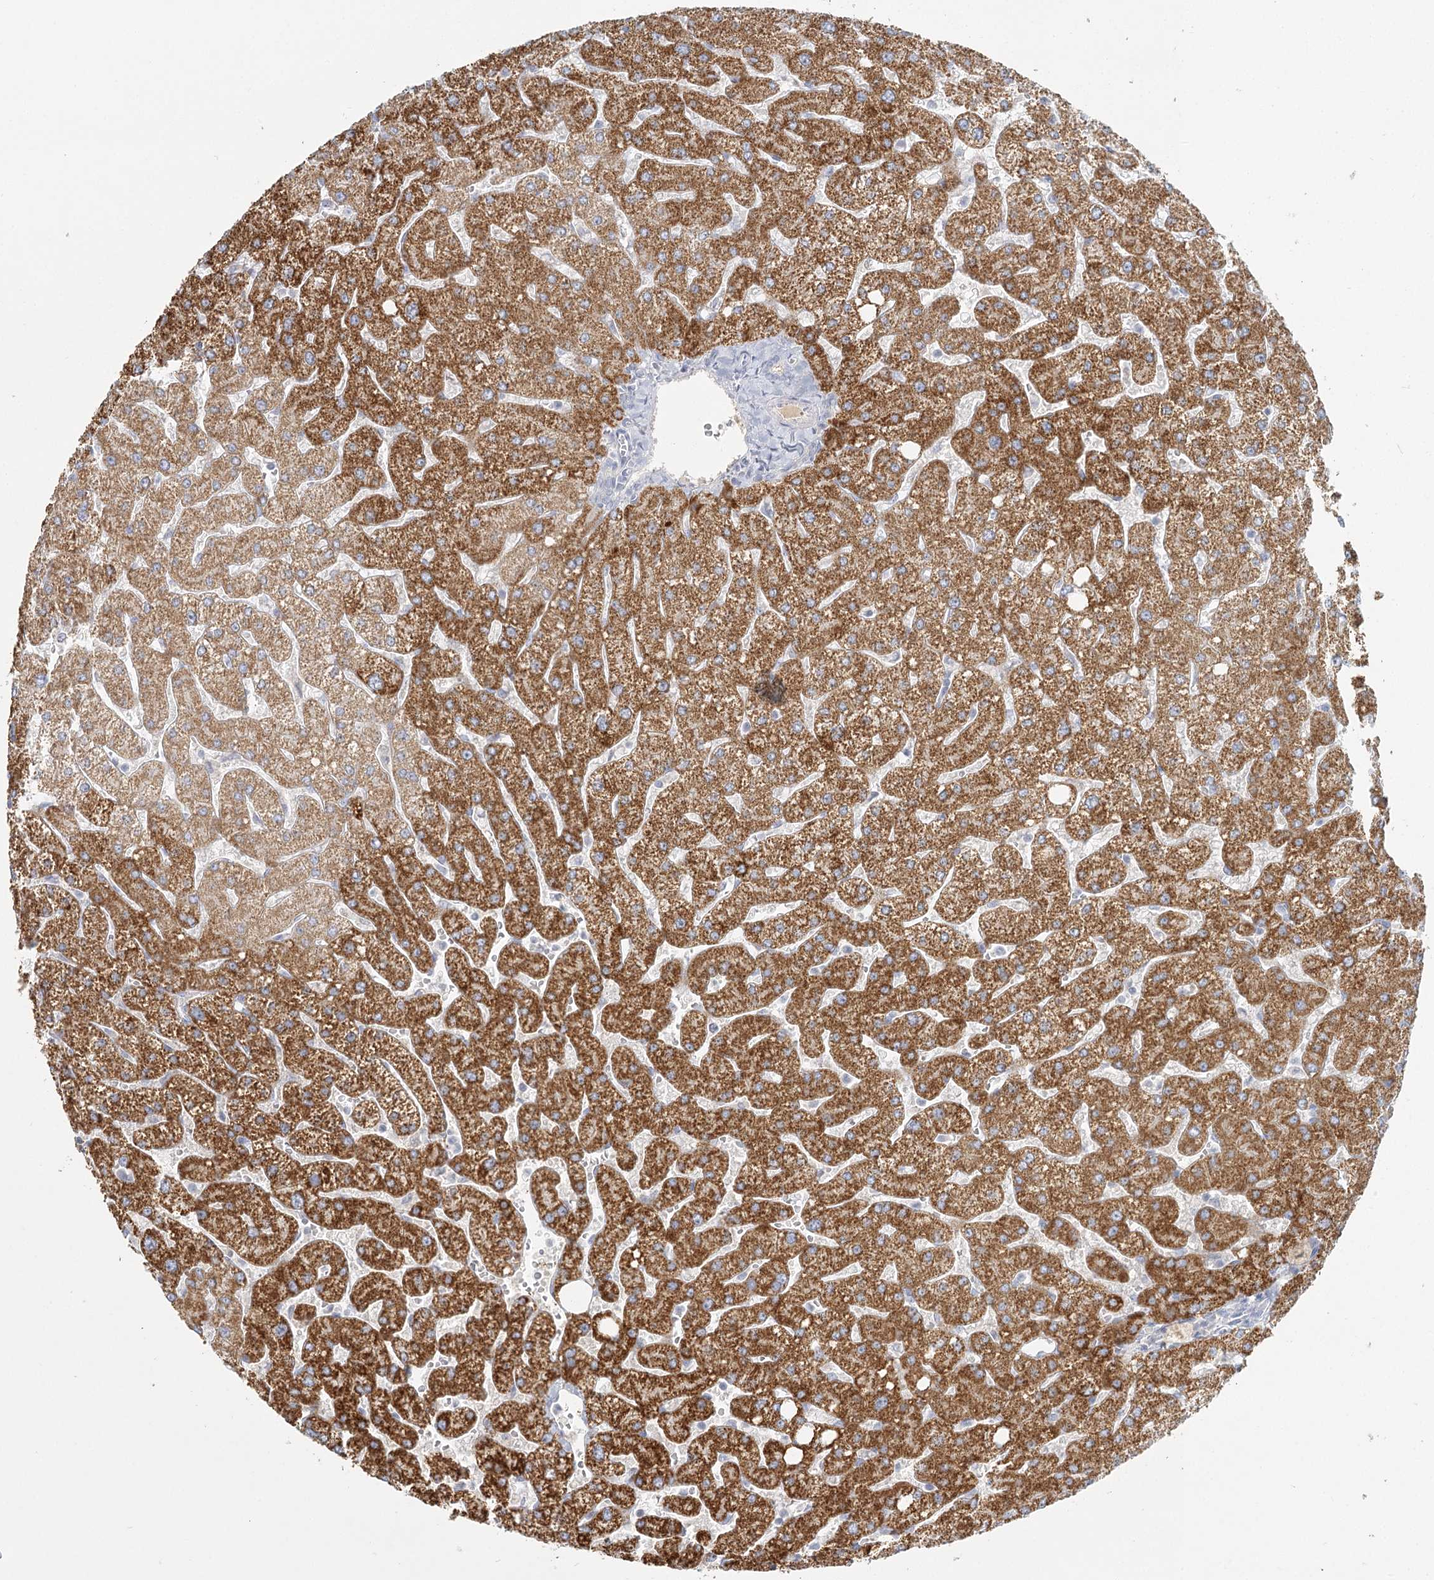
{"staining": {"intensity": "negative", "quantity": "none", "location": "none"}, "tissue": "liver", "cell_type": "Cholangiocytes", "image_type": "normal", "snomed": [{"axis": "morphology", "description": "Normal tissue, NOS"}, {"axis": "topography", "description": "Liver"}], "caption": "IHC image of benign liver: human liver stained with DAB exhibits no significant protein staining in cholangiocytes. Nuclei are stained in blue.", "gene": "DMGDH", "patient": {"sex": "male", "age": 55}}